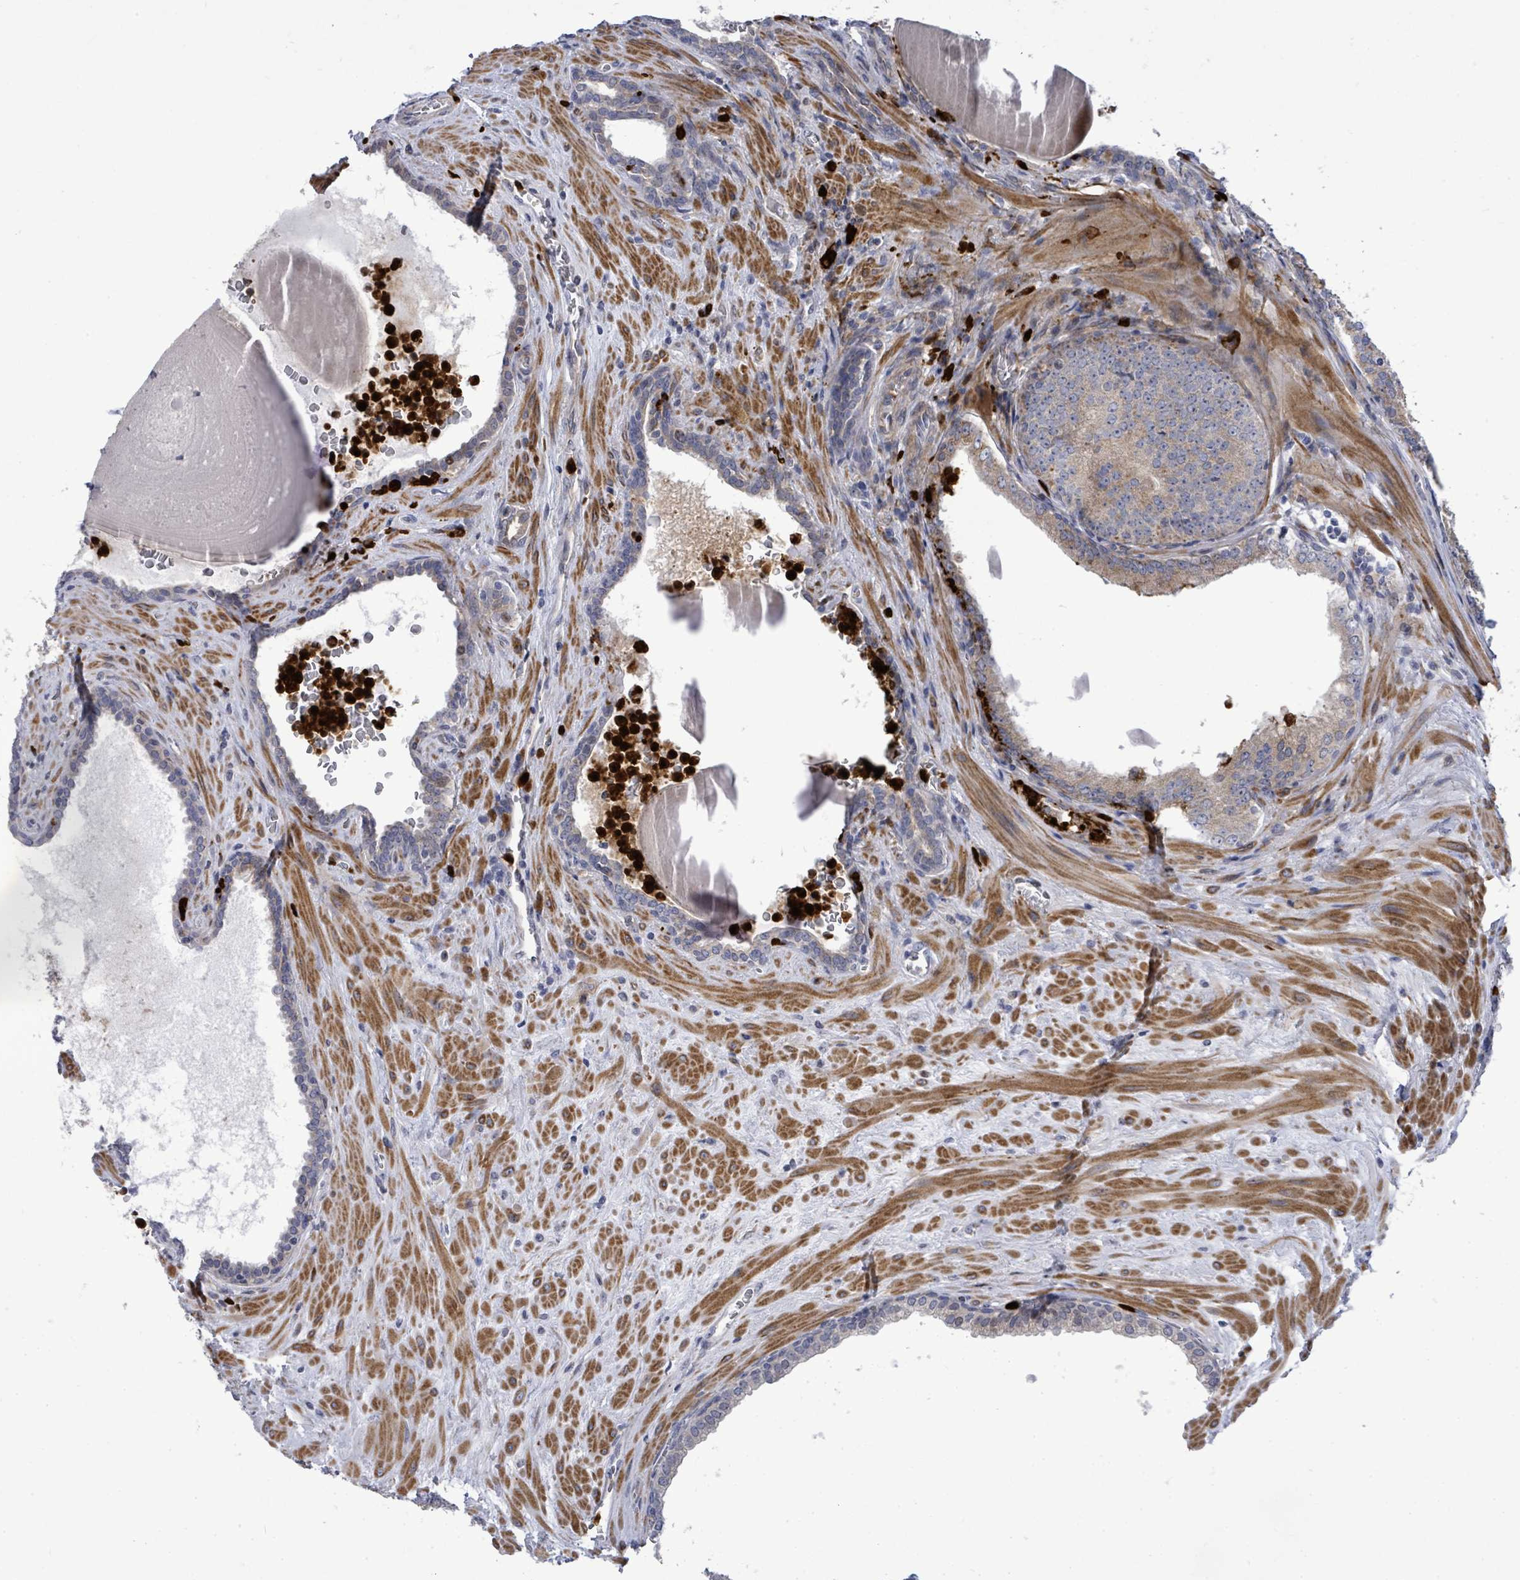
{"staining": {"intensity": "weak", "quantity": "<25%", "location": "cytoplasmic/membranous"}, "tissue": "prostate cancer", "cell_type": "Tumor cells", "image_type": "cancer", "snomed": [{"axis": "morphology", "description": "Adenocarcinoma, High grade"}, {"axis": "topography", "description": "Prostate"}], "caption": "Human adenocarcinoma (high-grade) (prostate) stained for a protein using immunohistochemistry (IHC) reveals no expression in tumor cells.", "gene": "SAR1A", "patient": {"sex": "male", "age": 68}}